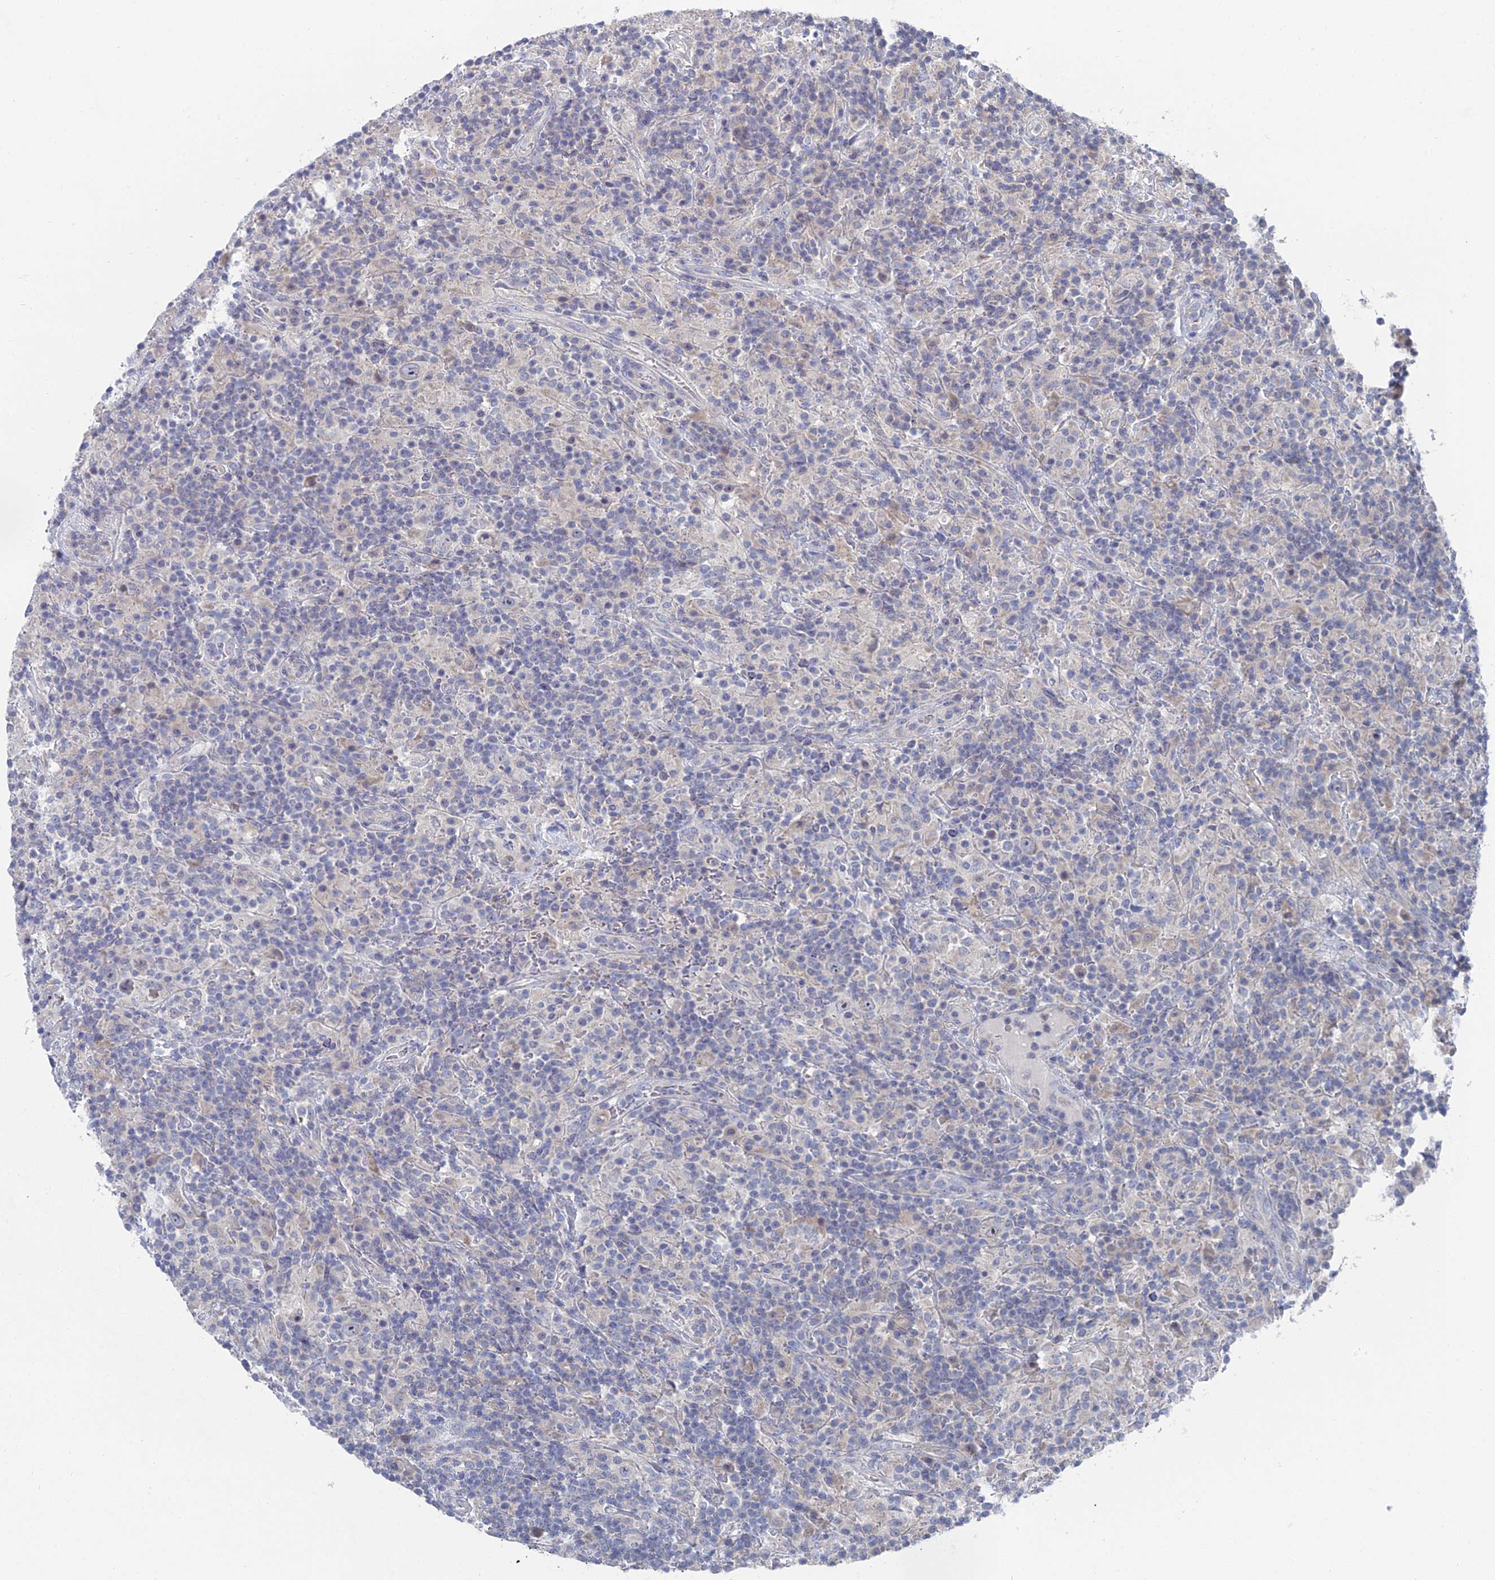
{"staining": {"intensity": "negative", "quantity": "none", "location": "none"}, "tissue": "lymphoma", "cell_type": "Tumor cells", "image_type": "cancer", "snomed": [{"axis": "morphology", "description": "Hodgkin's disease, NOS"}, {"axis": "topography", "description": "Lymph node"}], "caption": "Immunohistochemistry (IHC) of lymphoma shows no staining in tumor cells.", "gene": "CCDC149", "patient": {"sex": "male", "age": 70}}